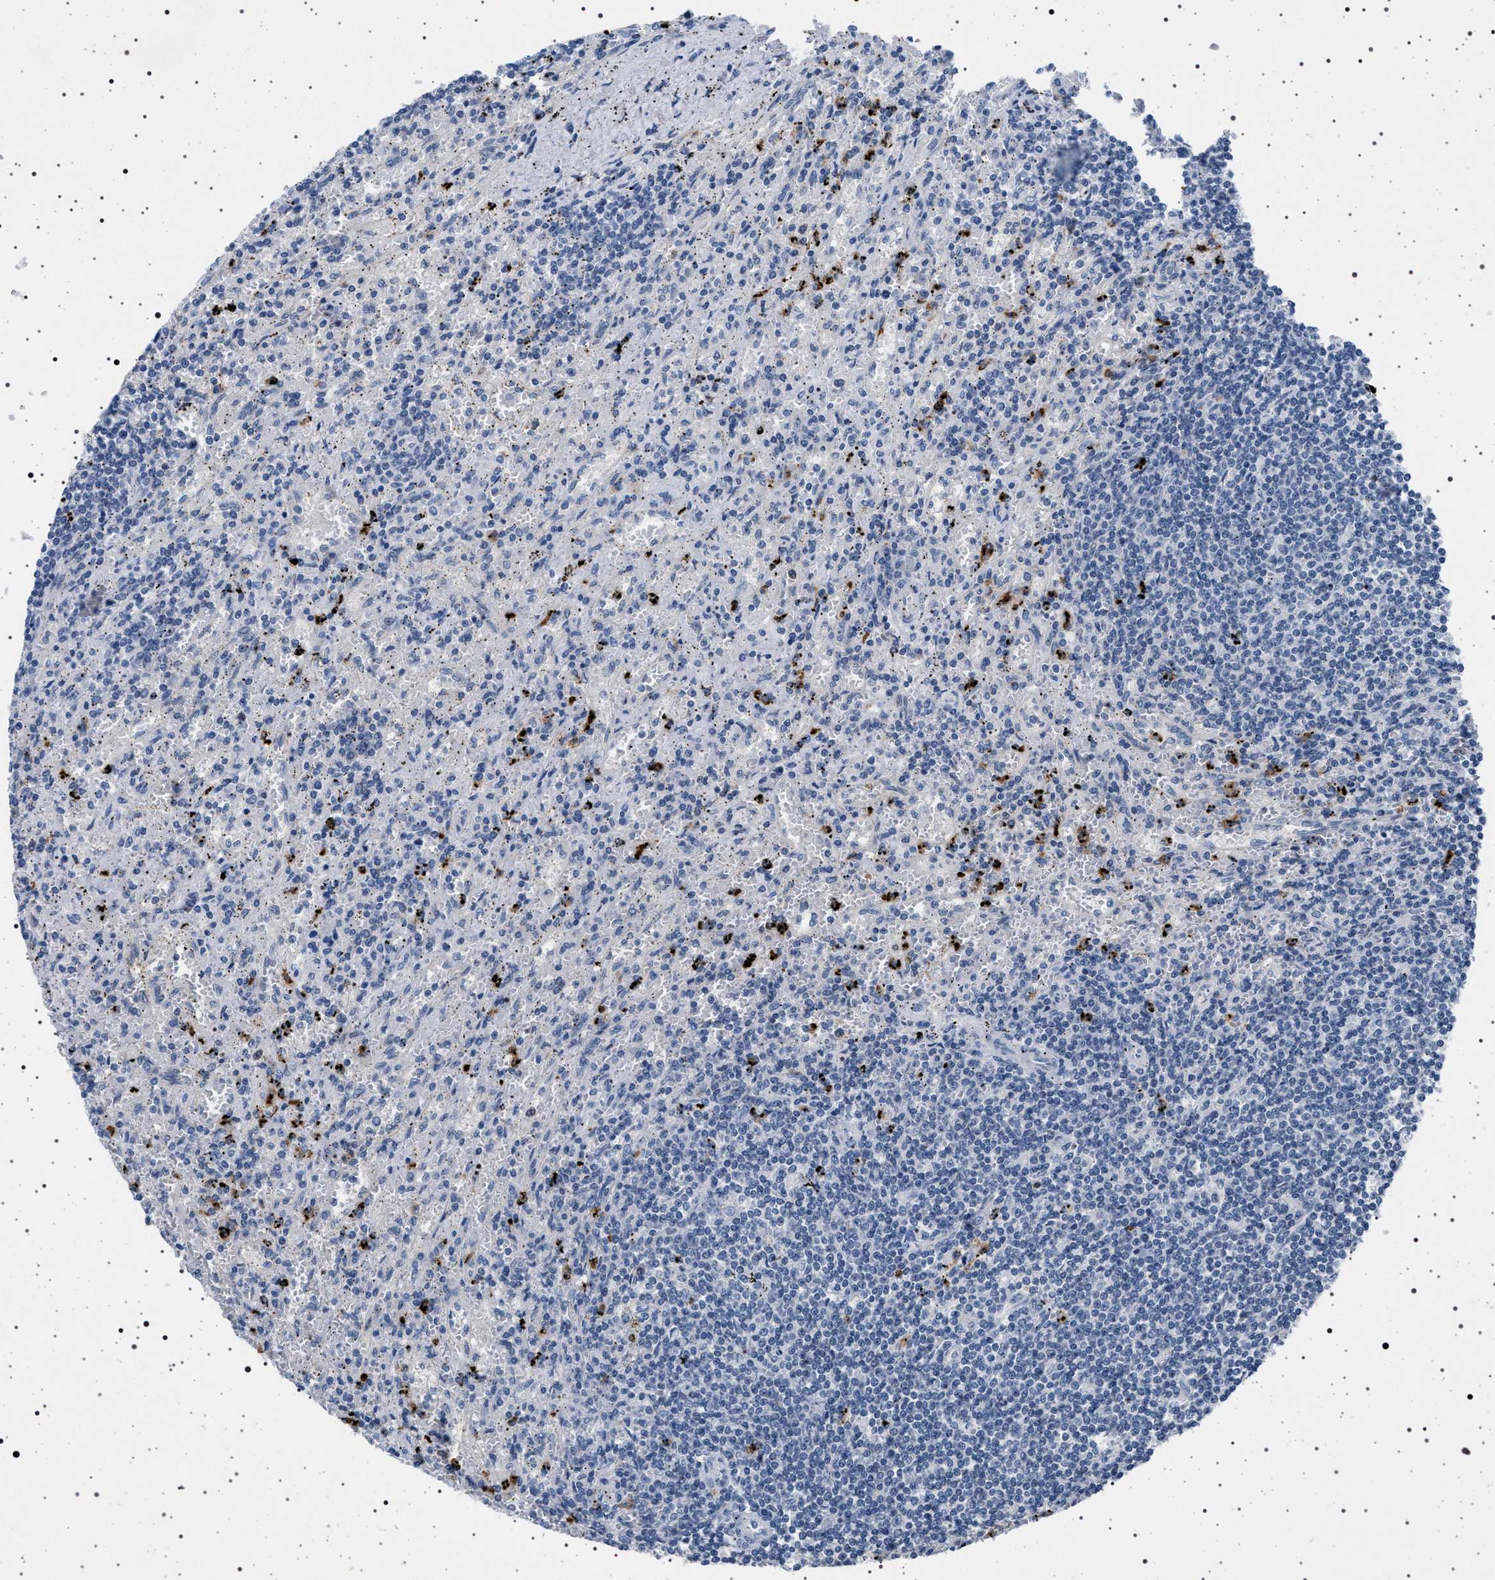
{"staining": {"intensity": "negative", "quantity": "none", "location": "none"}, "tissue": "lymphoma", "cell_type": "Tumor cells", "image_type": "cancer", "snomed": [{"axis": "morphology", "description": "Malignant lymphoma, non-Hodgkin's type, Low grade"}, {"axis": "topography", "description": "Spleen"}], "caption": "The immunohistochemistry (IHC) histopathology image has no significant staining in tumor cells of lymphoma tissue. The staining was performed using DAB to visualize the protein expression in brown, while the nuclei were stained in blue with hematoxylin (Magnification: 20x).", "gene": "NAT9", "patient": {"sex": "male", "age": 76}}